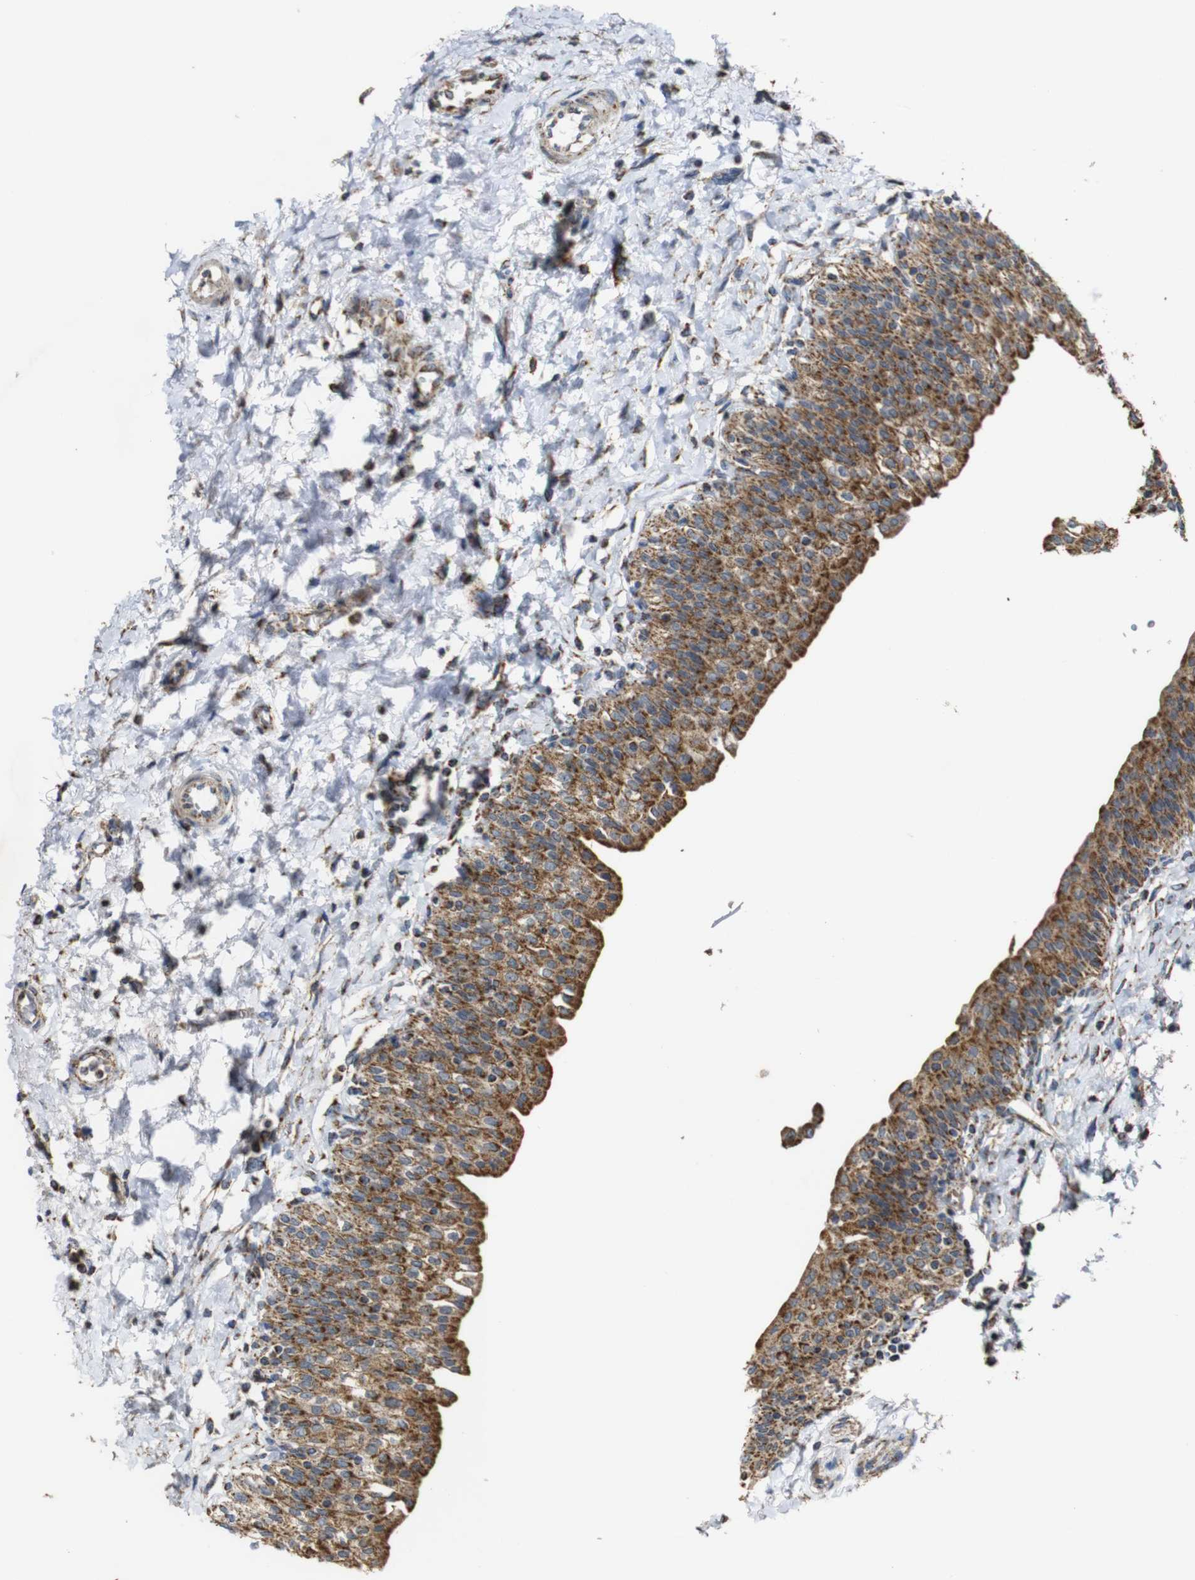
{"staining": {"intensity": "strong", "quantity": ">75%", "location": "cytoplasmic/membranous"}, "tissue": "urinary bladder", "cell_type": "Urothelial cells", "image_type": "normal", "snomed": [{"axis": "morphology", "description": "Normal tissue, NOS"}, {"axis": "topography", "description": "Urinary bladder"}], "caption": "Immunohistochemistry micrograph of normal urinary bladder: urinary bladder stained using immunohistochemistry (IHC) reveals high levels of strong protein expression localized specifically in the cytoplasmic/membranous of urothelial cells, appearing as a cytoplasmic/membranous brown color.", "gene": "NR3C2", "patient": {"sex": "male", "age": 55}}